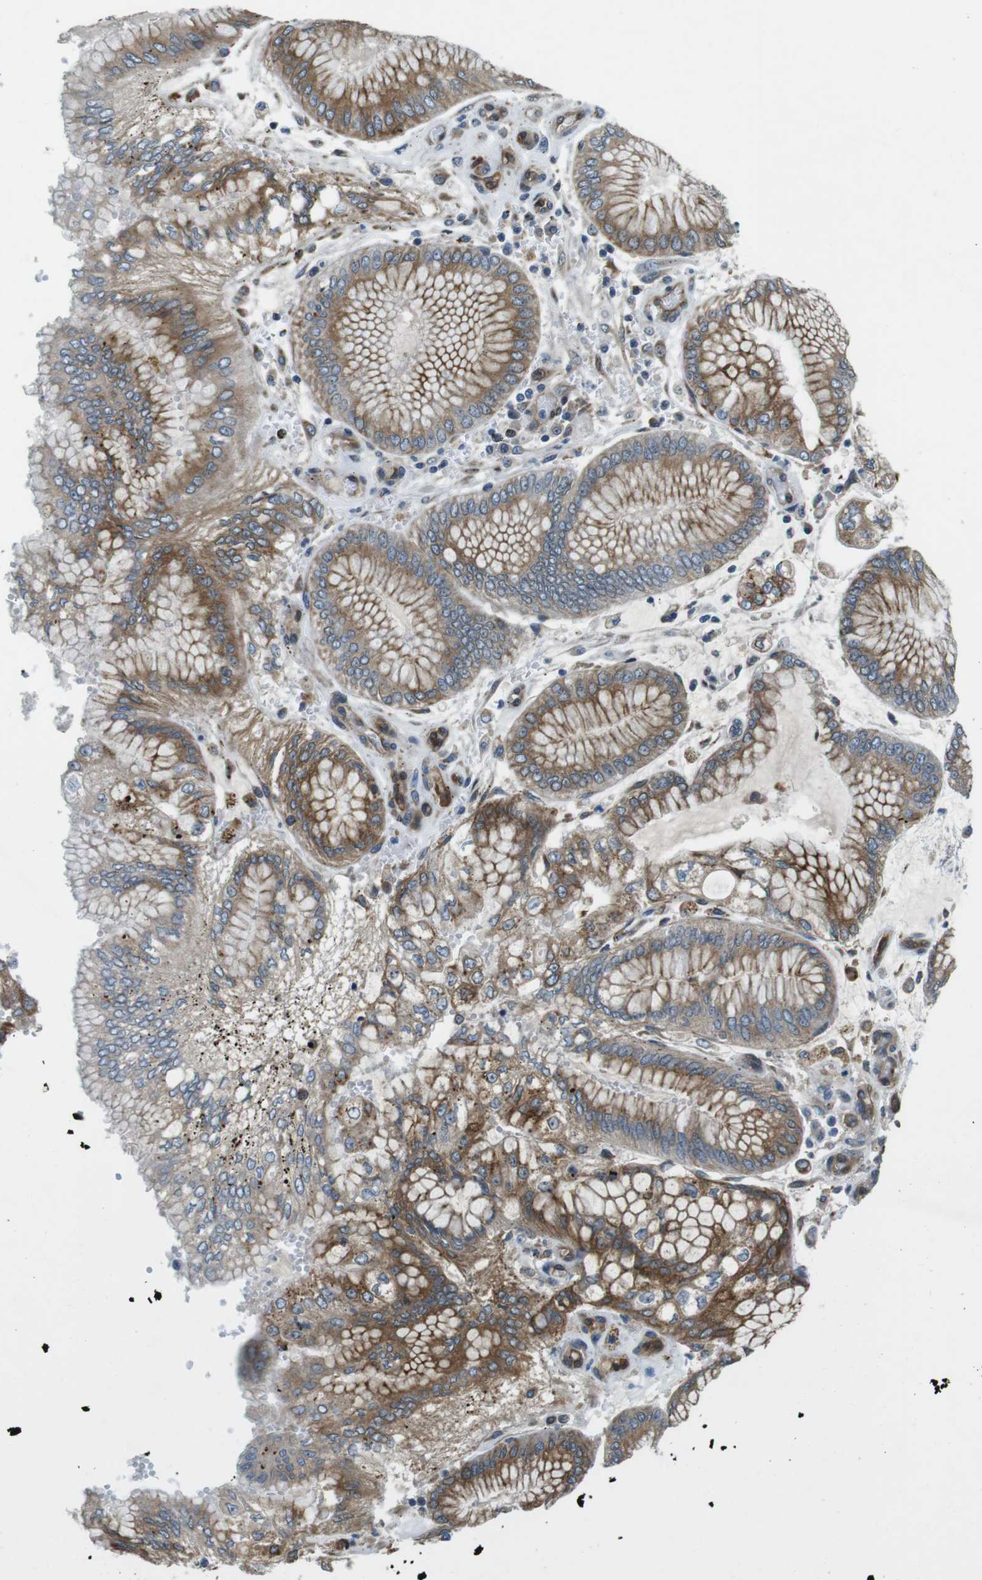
{"staining": {"intensity": "moderate", "quantity": ">75%", "location": "cytoplasmic/membranous"}, "tissue": "stomach cancer", "cell_type": "Tumor cells", "image_type": "cancer", "snomed": [{"axis": "morphology", "description": "Adenocarcinoma, NOS"}, {"axis": "topography", "description": "Stomach"}], "caption": "Human adenocarcinoma (stomach) stained for a protein (brown) demonstrates moderate cytoplasmic/membranous positive staining in about >75% of tumor cells.", "gene": "PALD1", "patient": {"sex": "male", "age": 76}}